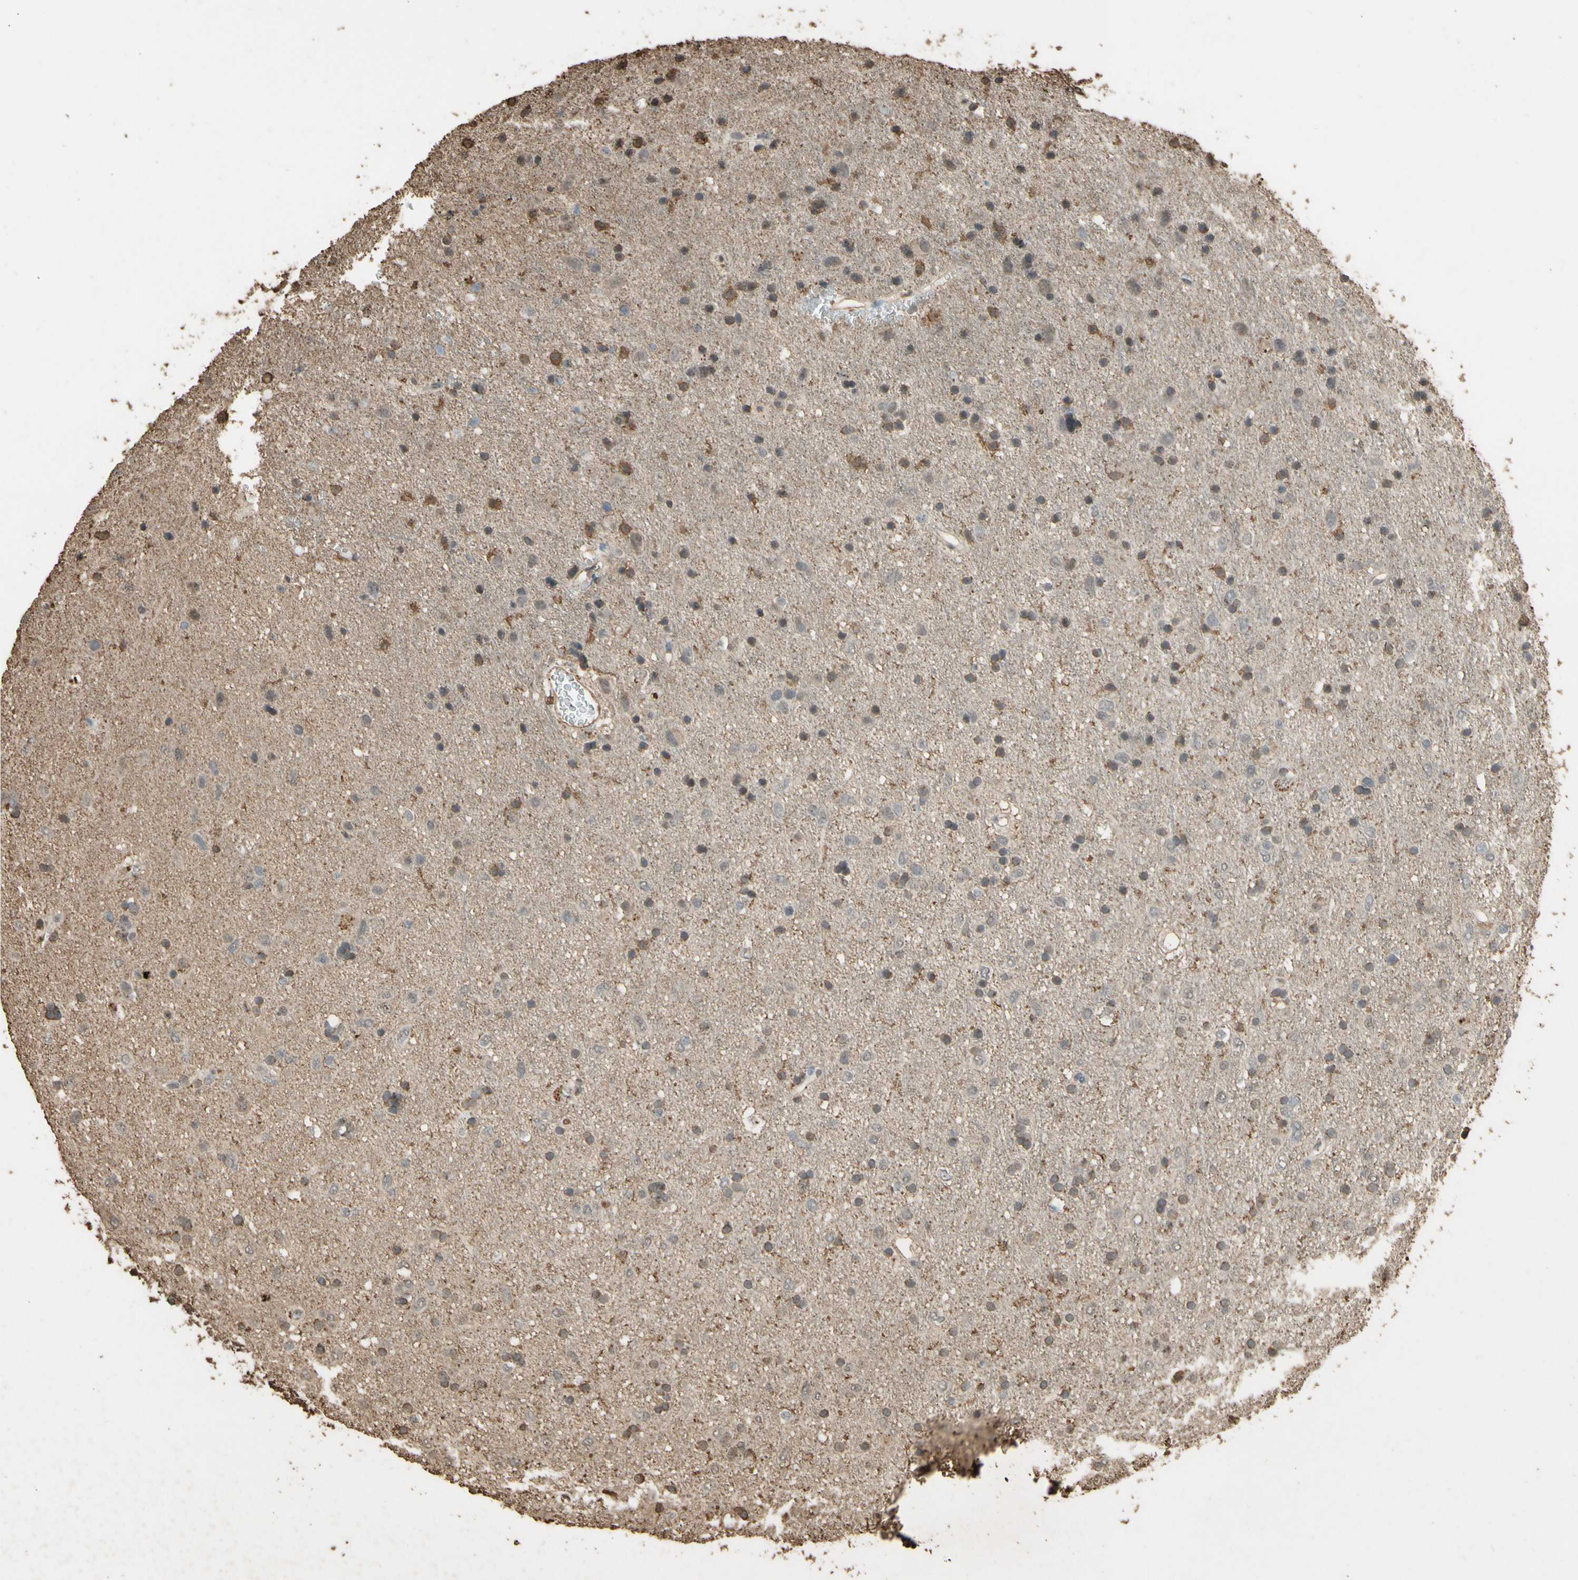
{"staining": {"intensity": "moderate", "quantity": "<25%", "location": "cytoplasmic/membranous"}, "tissue": "glioma", "cell_type": "Tumor cells", "image_type": "cancer", "snomed": [{"axis": "morphology", "description": "Glioma, malignant, Low grade"}, {"axis": "topography", "description": "Brain"}], "caption": "Immunohistochemistry of human low-grade glioma (malignant) reveals low levels of moderate cytoplasmic/membranous positivity in approximately <25% of tumor cells. (DAB = brown stain, brightfield microscopy at high magnification).", "gene": "TNFSF13B", "patient": {"sex": "male", "age": 77}}